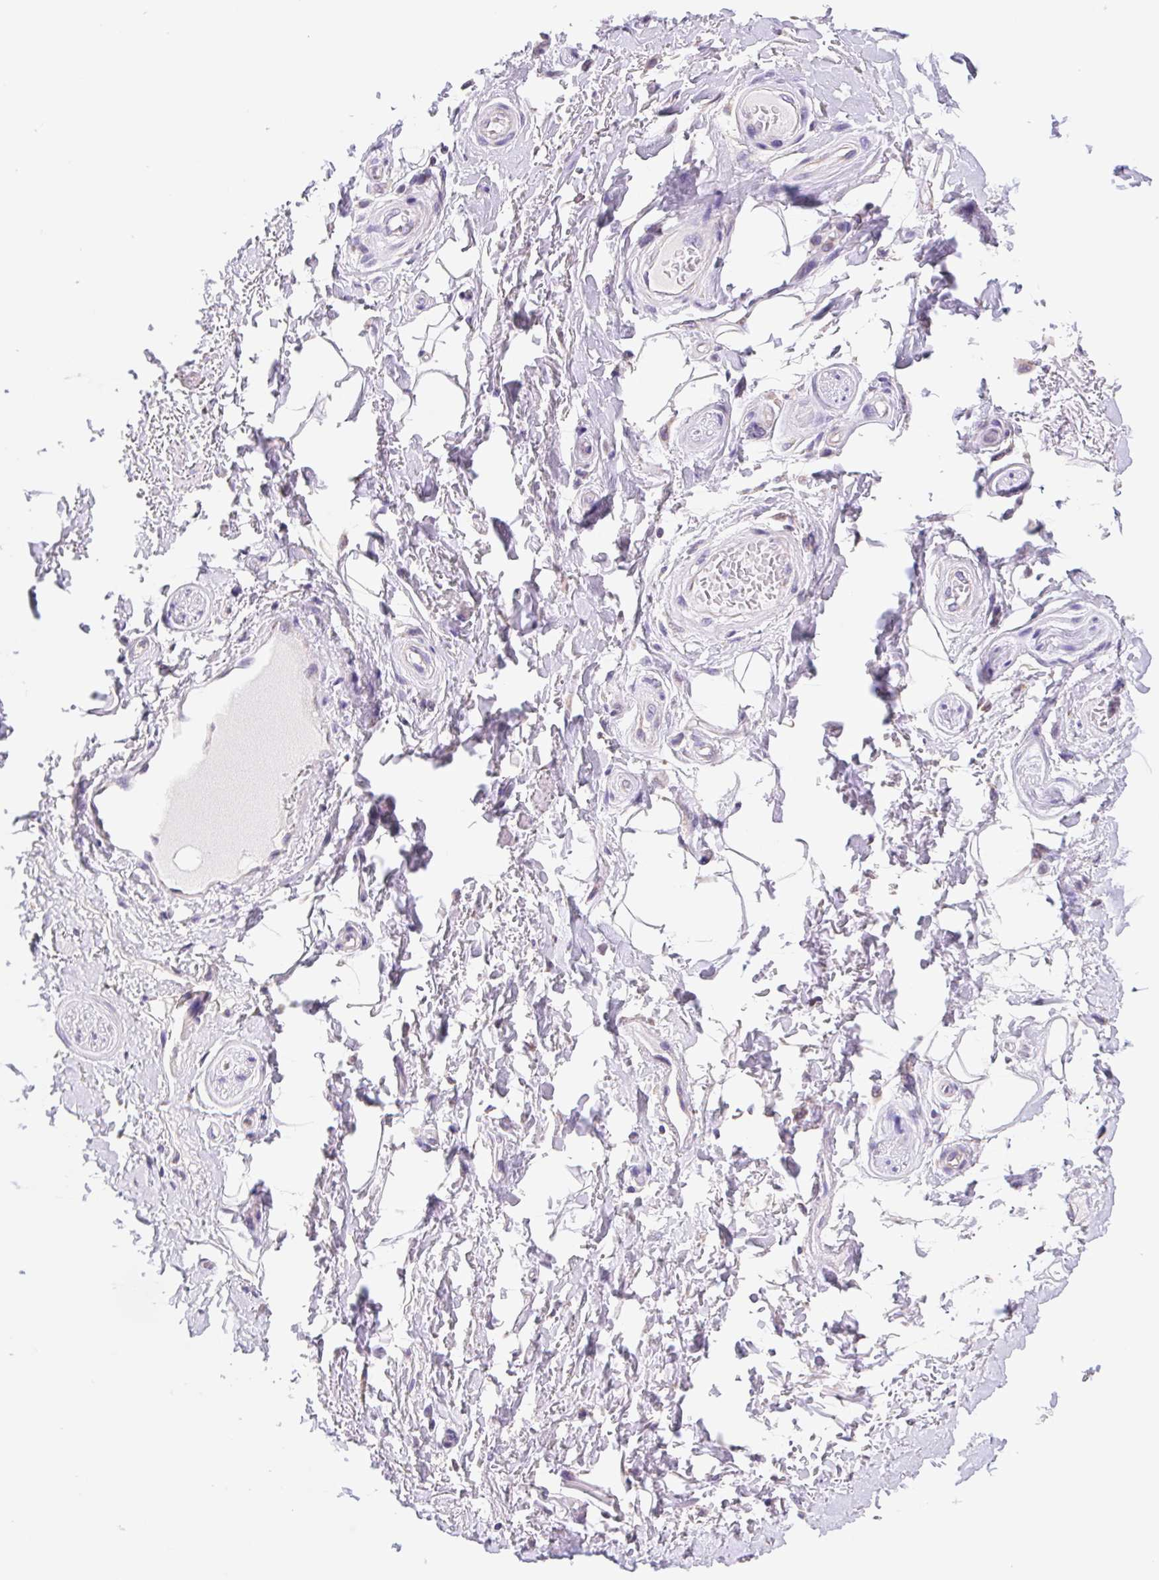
{"staining": {"intensity": "negative", "quantity": "none", "location": "none"}, "tissue": "adipose tissue", "cell_type": "Adipocytes", "image_type": "normal", "snomed": [{"axis": "morphology", "description": "Normal tissue, NOS"}, {"axis": "topography", "description": "Peripheral nerve tissue"}], "caption": "Immunohistochemistry photomicrograph of normal adipose tissue: adipose tissue stained with DAB (3,3'-diaminobenzidine) displays no significant protein expression in adipocytes. (Stains: DAB (3,3'-diaminobenzidine) immunohistochemistry (IHC) with hematoxylin counter stain, Microscopy: brightfield microscopy at high magnification).", "gene": "FKBP6", "patient": {"sex": "male", "age": 51}}